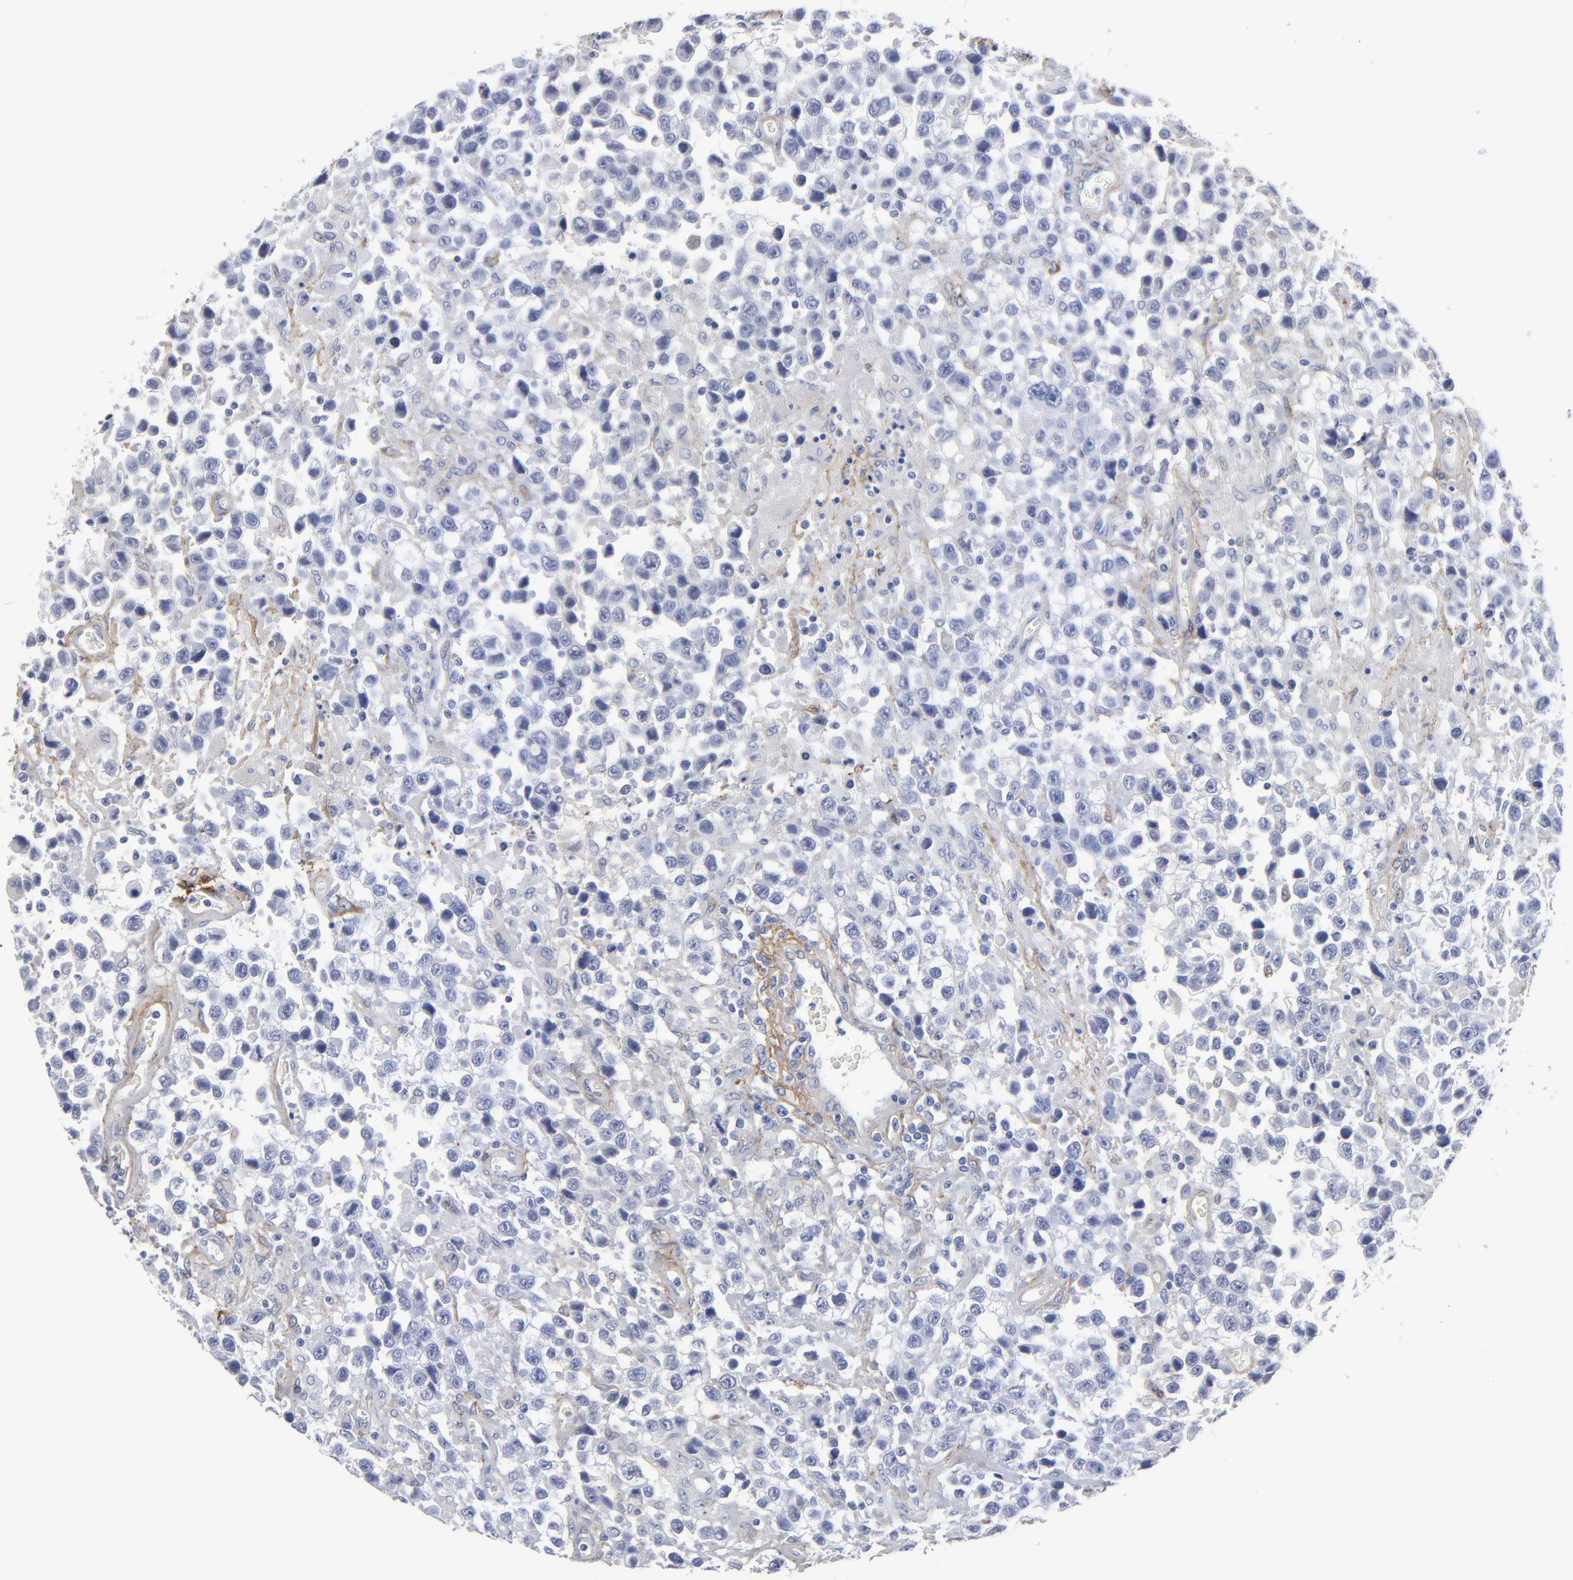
{"staining": {"intensity": "negative", "quantity": "none", "location": "none"}, "tissue": "testis cancer", "cell_type": "Tumor cells", "image_type": "cancer", "snomed": [{"axis": "morphology", "description": "Seminoma, NOS"}, {"axis": "topography", "description": "Testis"}], "caption": "IHC image of neoplastic tissue: testis seminoma stained with DAB demonstrates no significant protein positivity in tumor cells. (DAB immunohistochemistry with hematoxylin counter stain).", "gene": "EMILIN1", "patient": {"sex": "male", "age": 43}}